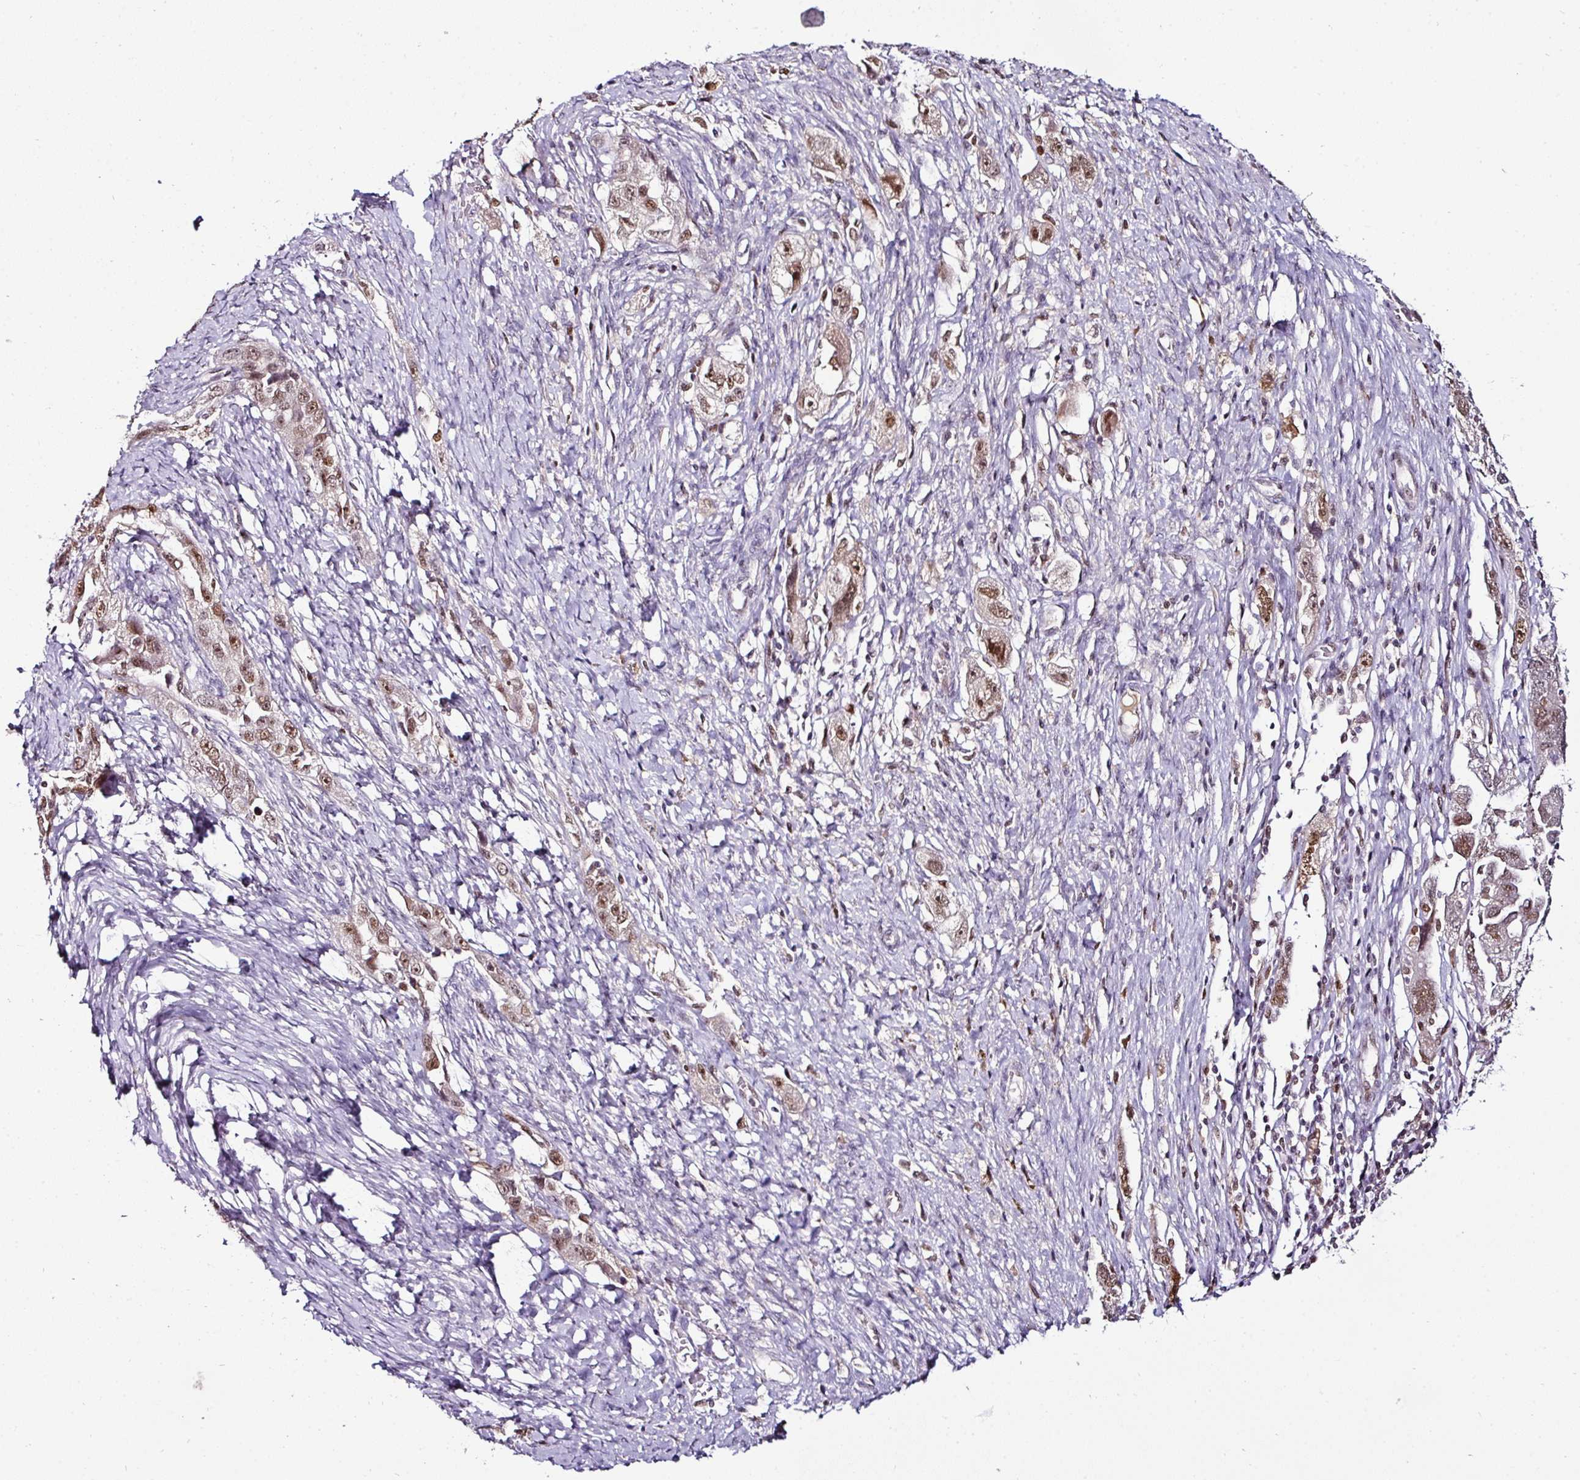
{"staining": {"intensity": "moderate", "quantity": ">75%", "location": "nuclear"}, "tissue": "ovarian cancer", "cell_type": "Tumor cells", "image_type": "cancer", "snomed": [{"axis": "morphology", "description": "Carcinoma, NOS"}, {"axis": "morphology", "description": "Cystadenocarcinoma, serous, NOS"}, {"axis": "topography", "description": "Ovary"}], "caption": "IHC histopathology image of neoplastic tissue: human ovarian carcinoma stained using immunohistochemistry (IHC) exhibits medium levels of moderate protein expression localized specifically in the nuclear of tumor cells, appearing as a nuclear brown color.", "gene": "KLF16", "patient": {"sex": "female", "age": 69}}